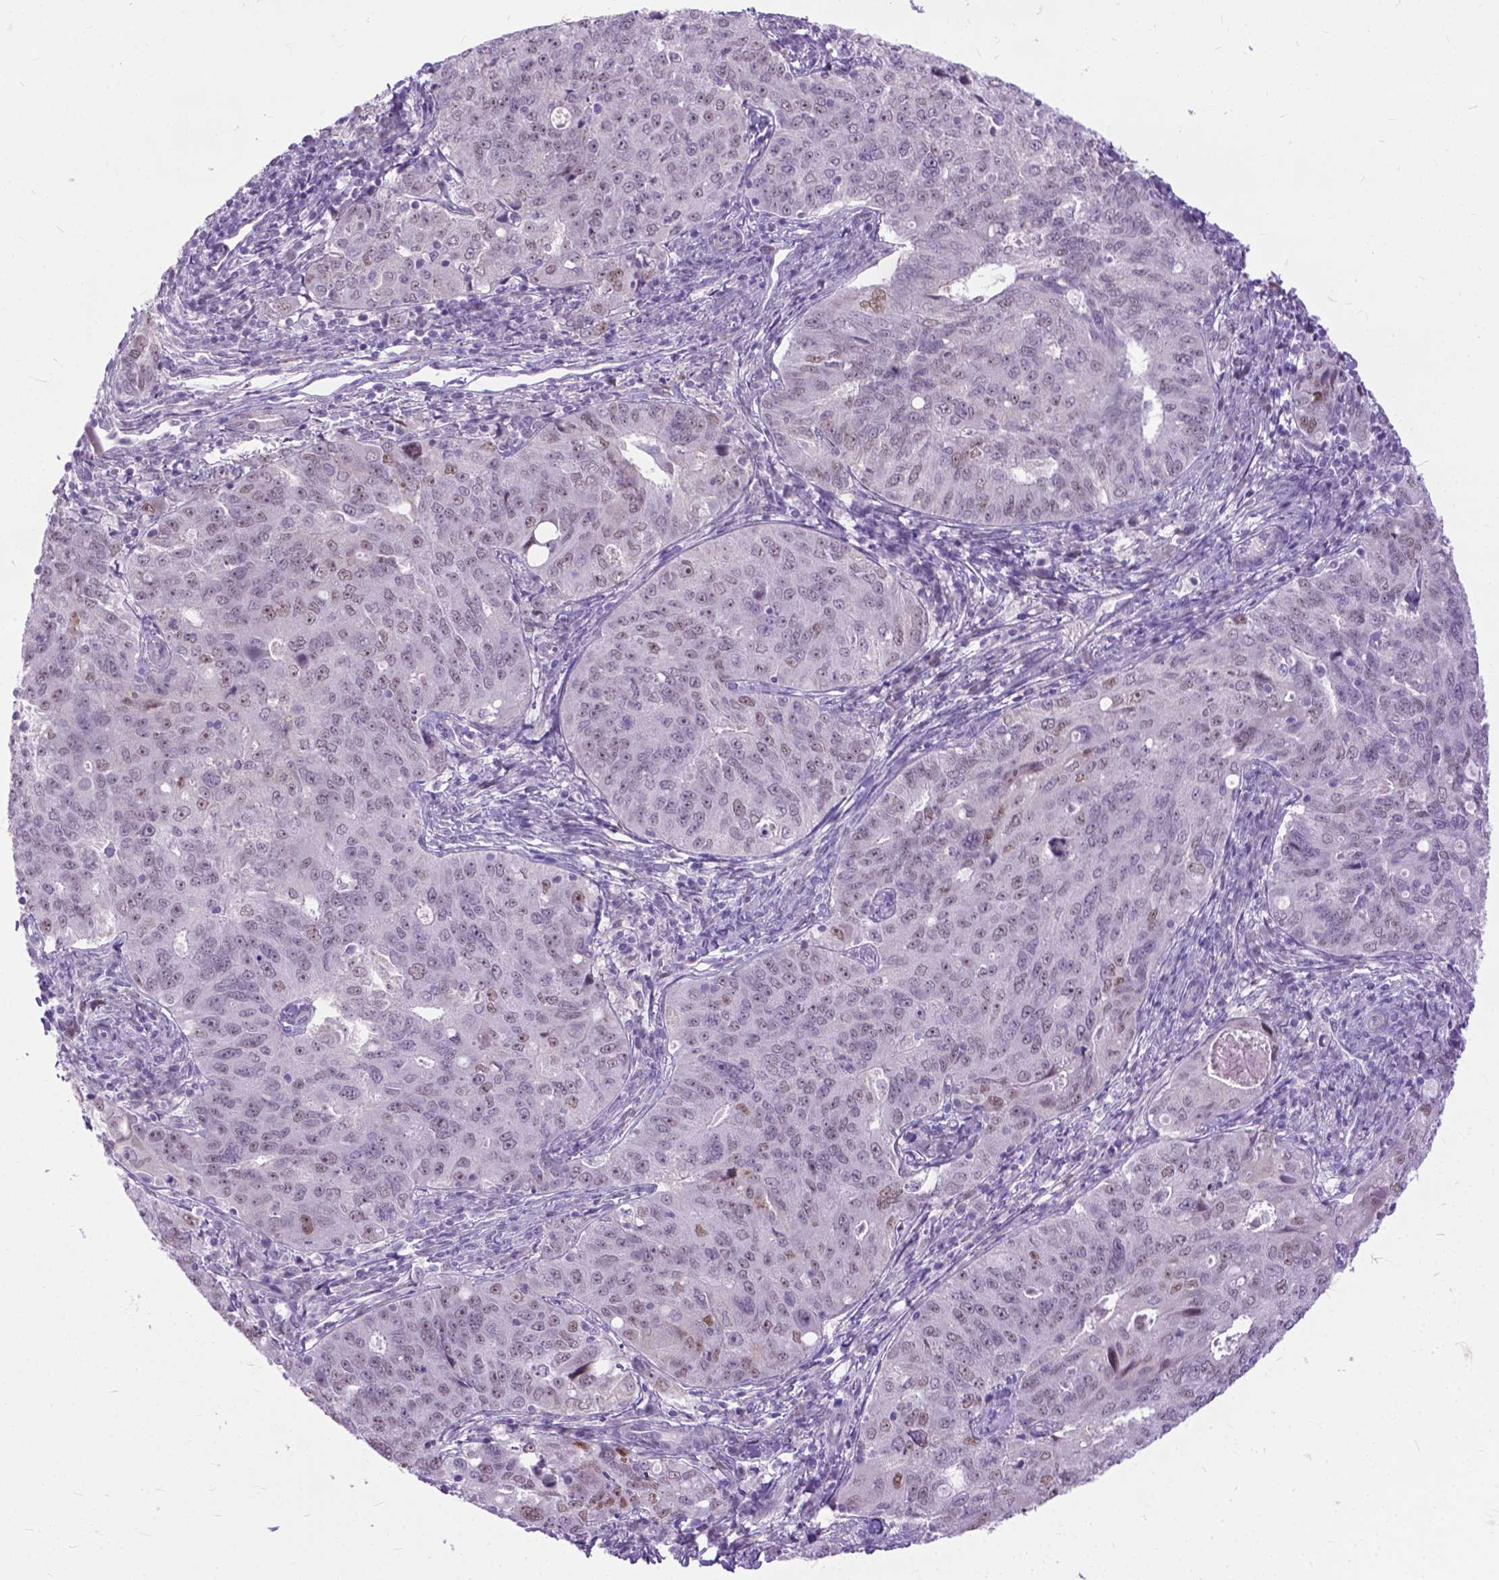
{"staining": {"intensity": "negative", "quantity": "none", "location": "none"}, "tissue": "endometrial cancer", "cell_type": "Tumor cells", "image_type": "cancer", "snomed": [{"axis": "morphology", "description": "Adenocarcinoma, NOS"}, {"axis": "topography", "description": "Endometrium"}], "caption": "Tumor cells are negative for brown protein staining in endometrial adenocarcinoma.", "gene": "APCDD1L", "patient": {"sex": "female", "age": 43}}